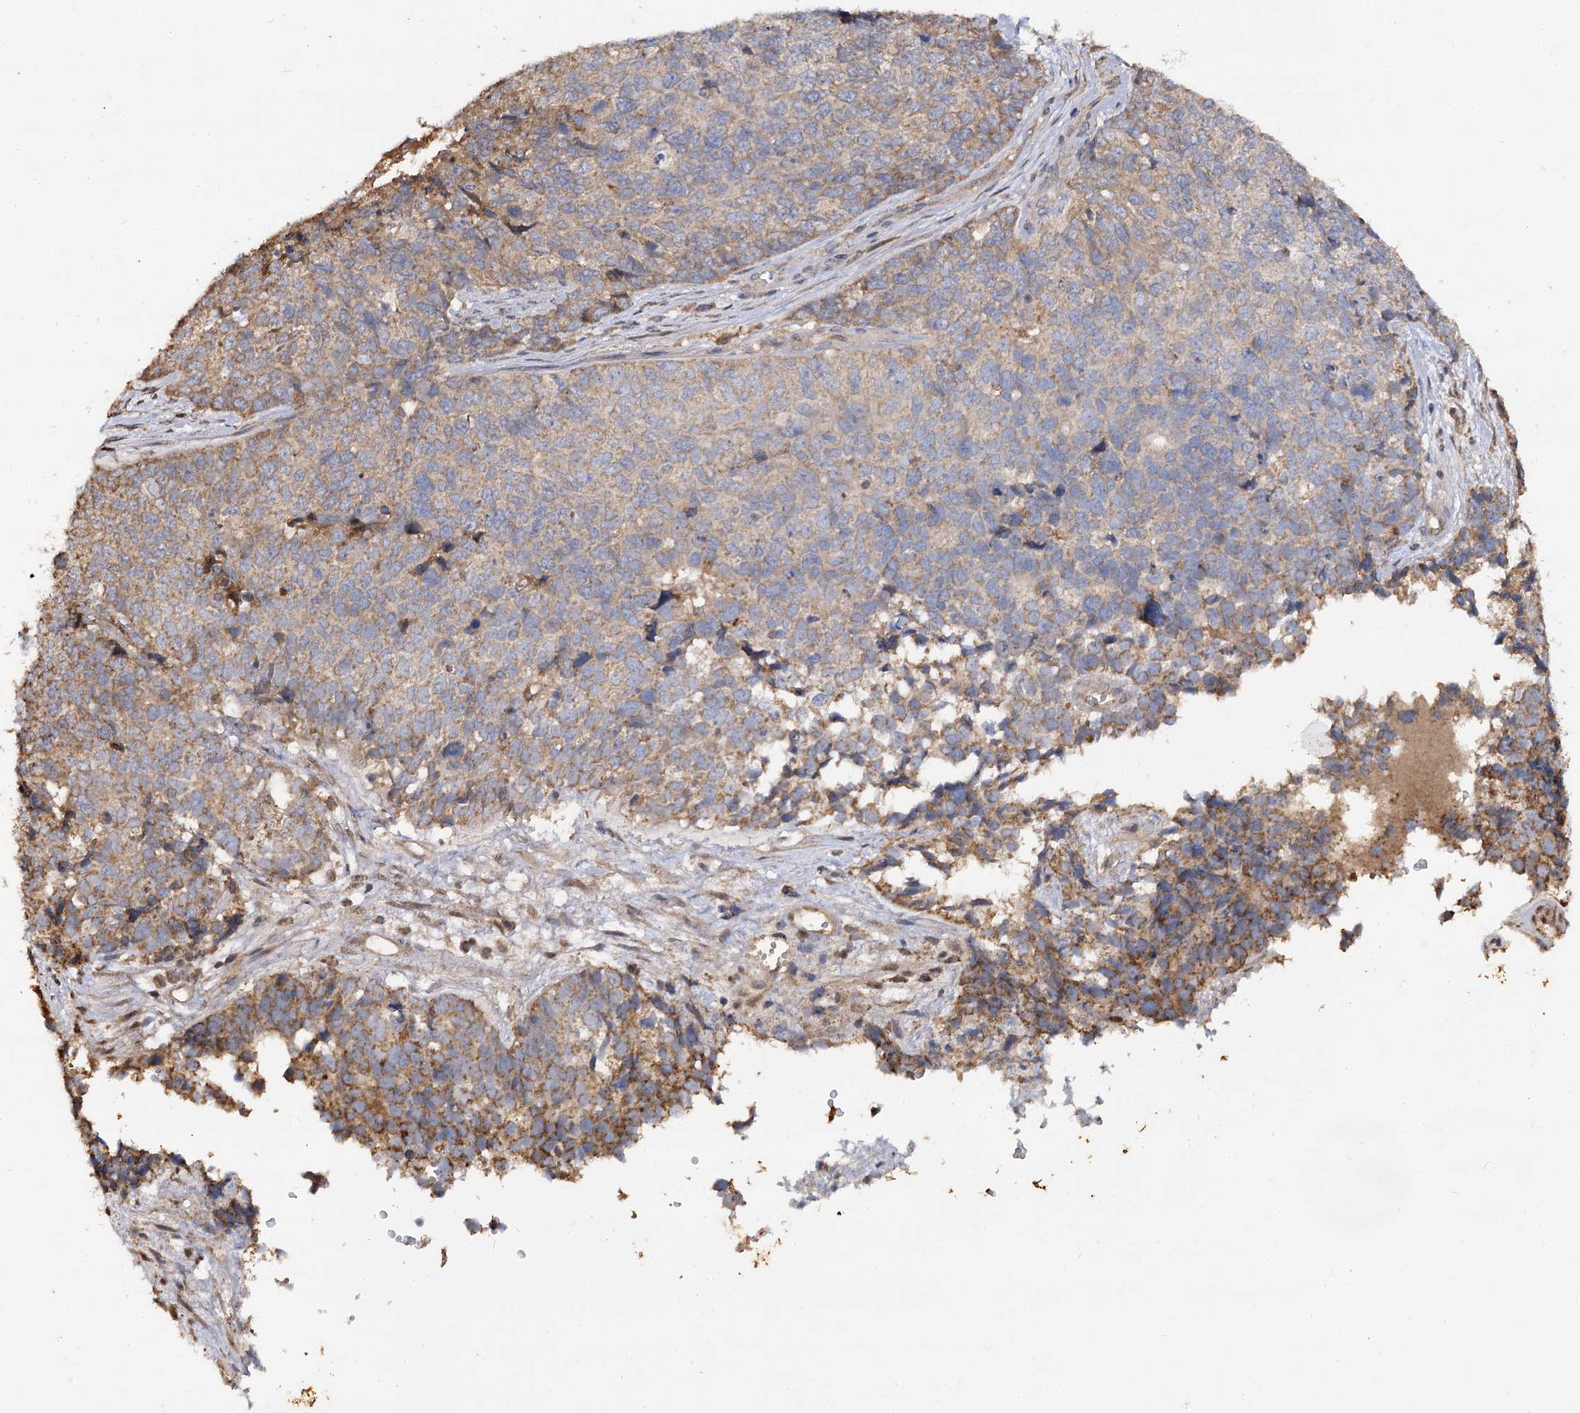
{"staining": {"intensity": "moderate", "quantity": "25%-75%", "location": "cytoplasmic/membranous"}, "tissue": "cervical cancer", "cell_type": "Tumor cells", "image_type": "cancer", "snomed": [{"axis": "morphology", "description": "Squamous cell carcinoma, NOS"}, {"axis": "topography", "description": "Cervix"}], "caption": "Protein staining of cervical squamous cell carcinoma tissue shows moderate cytoplasmic/membranous expression in about 25%-75% of tumor cells.", "gene": "ARL13A", "patient": {"sex": "female", "age": 63}}